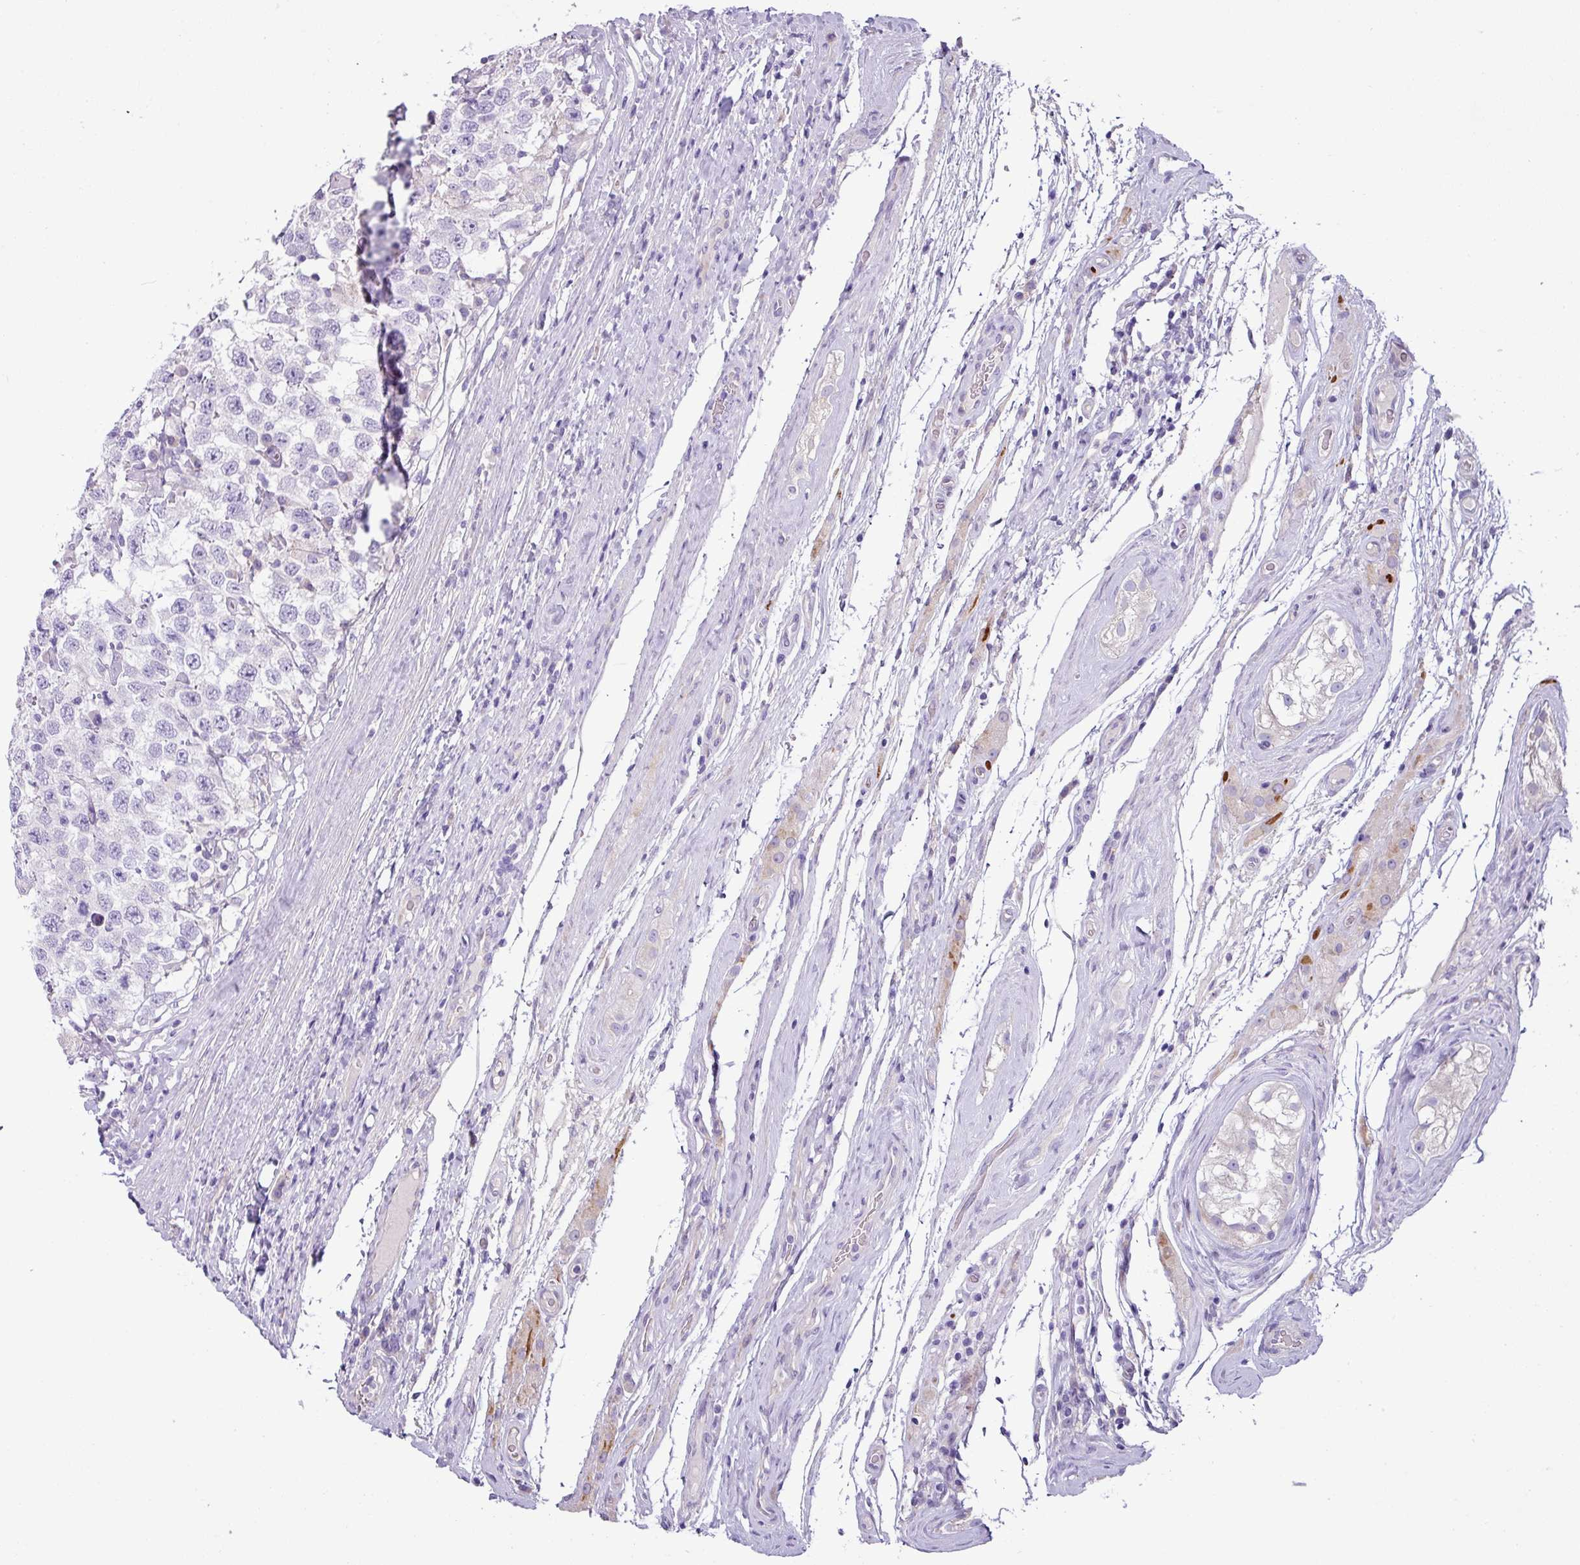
{"staining": {"intensity": "negative", "quantity": "none", "location": "none"}, "tissue": "testis cancer", "cell_type": "Tumor cells", "image_type": "cancer", "snomed": [{"axis": "morphology", "description": "Seminoma, NOS"}, {"axis": "topography", "description": "Testis"}], "caption": "A photomicrograph of testis seminoma stained for a protein shows no brown staining in tumor cells.", "gene": "RGS16", "patient": {"sex": "male", "age": 41}}